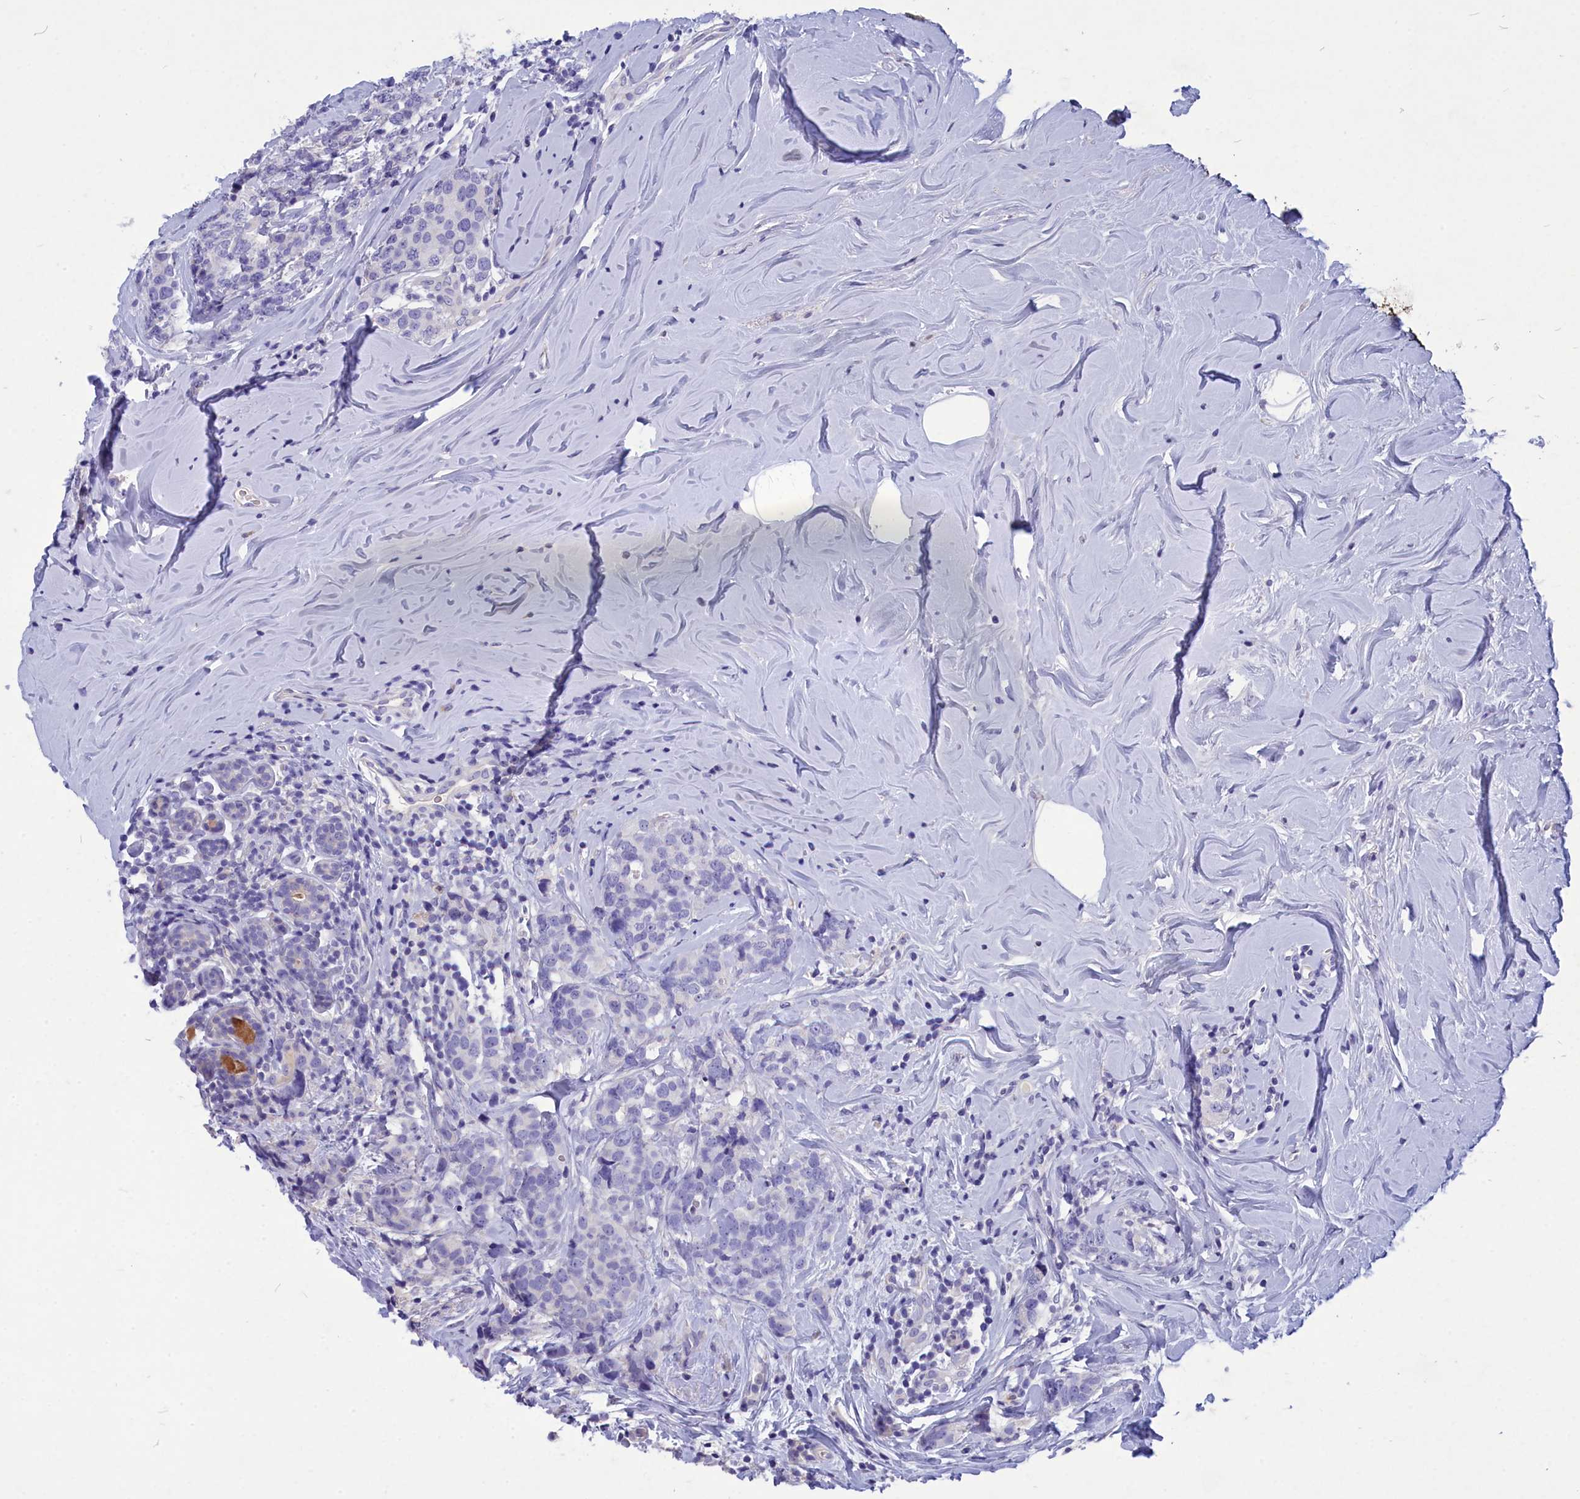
{"staining": {"intensity": "negative", "quantity": "none", "location": "none"}, "tissue": "breast cancer", "cell_type": "Tumor cells", "image_type": "cancer", "snomed": [{"axis": "morphology", "description": "Lobular carcinoma"}, {"axis": "topography", "description": "Breast"}], "caption": "Protein analysis of lobular carcinoma (breast) reveals no significant positivity in tumor cells. (DAB (3,3'-diaminobenzidine) immunohistochemistry visualized using brightfield microscopy, high magnification).", "gene": "DEFB119", "patient": {"sex": "female", "age": 59}}